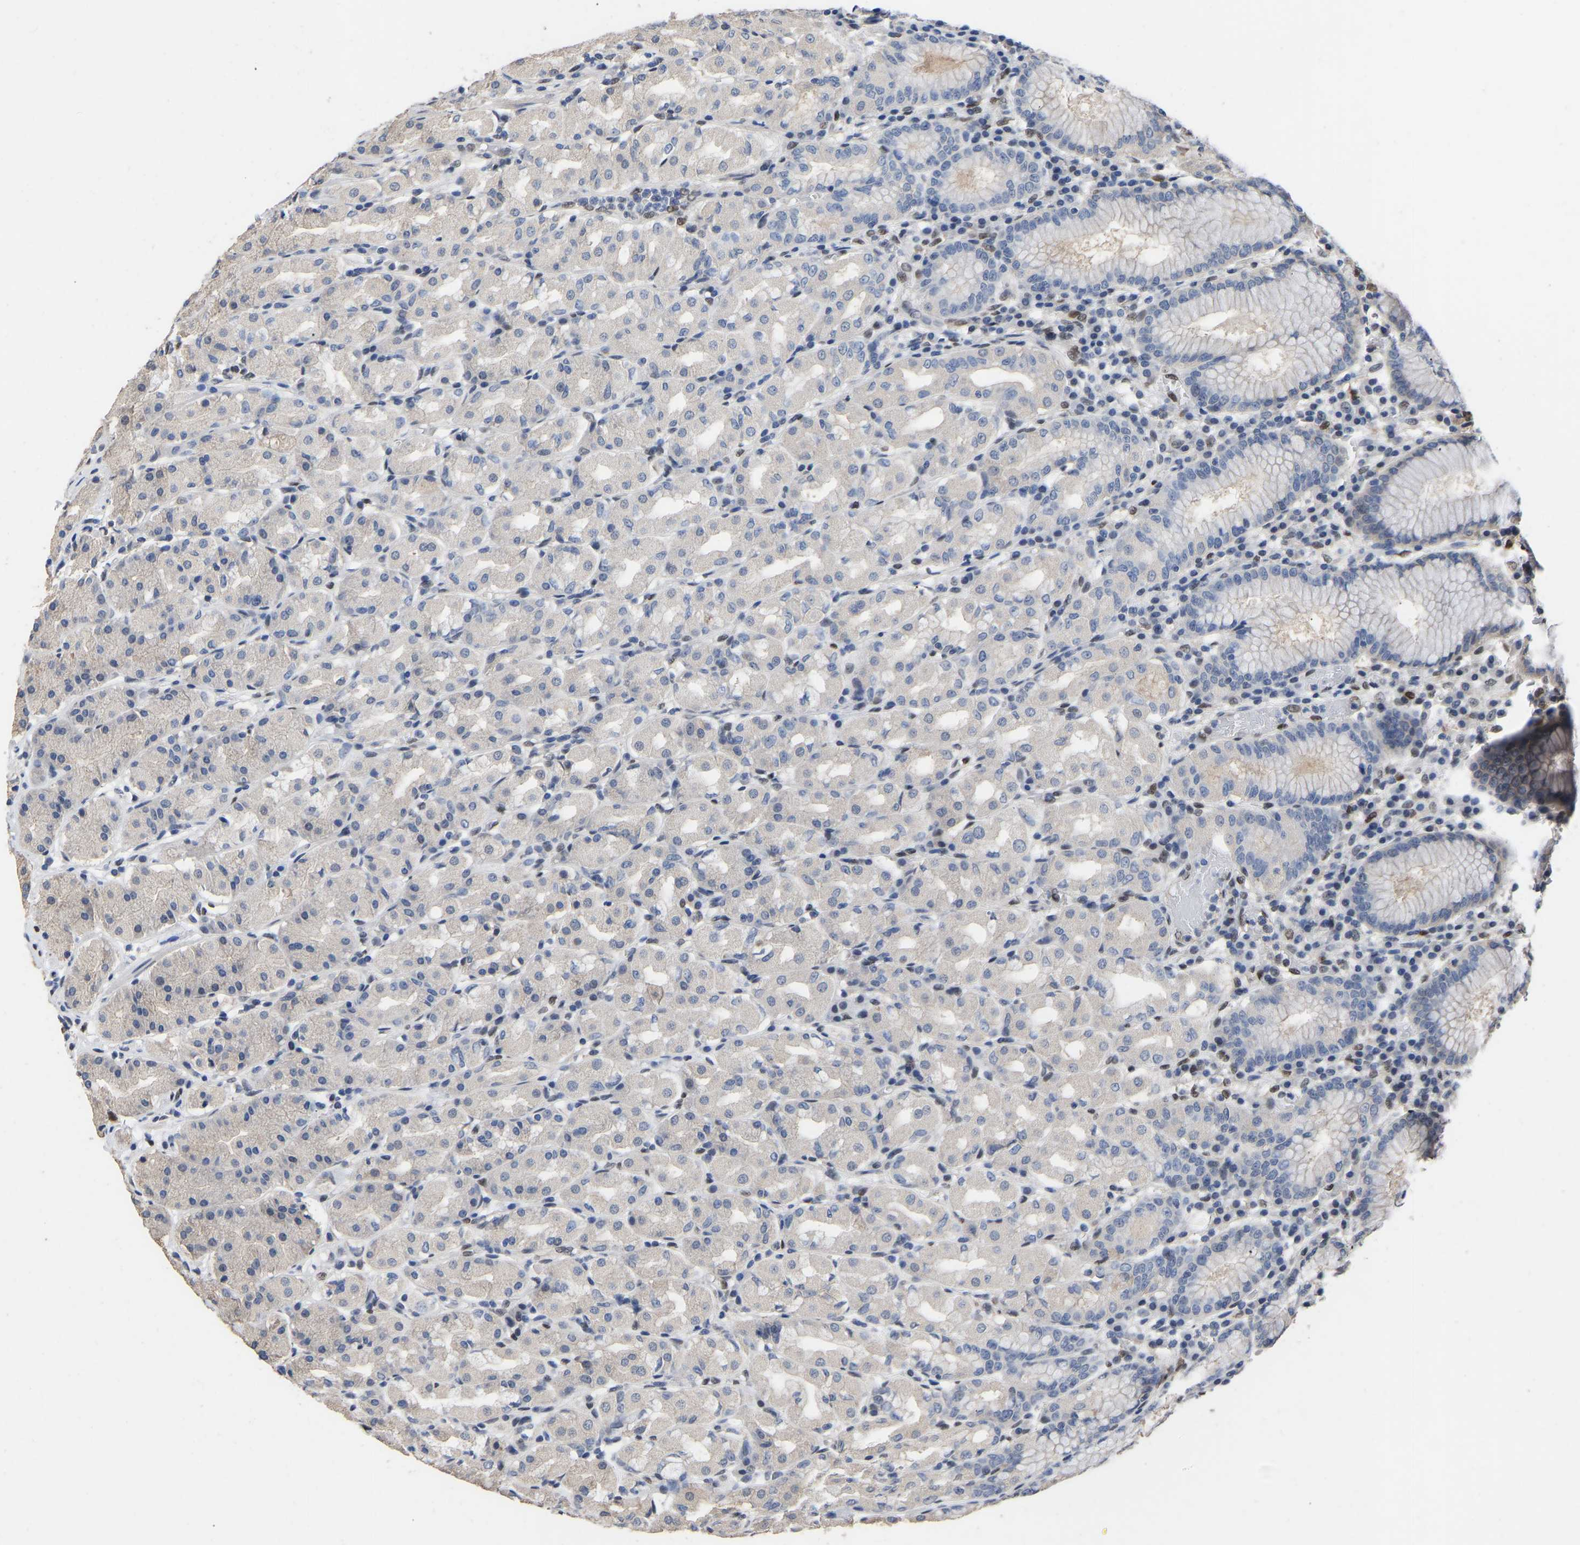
{"staining": {"intensity": "weak", "quantity": "25%-75%", "location": "cytoplasmic/membranous"}, "tissue": "stomach", "cell_type": "Glandular cells", "image_type": "normal", "snomed": [{"axis": "morphology", "description": "Normal tissue, NOS"}, {"axis": "topography", "description": "Stomach"}, {"axis": "topography", "description": "Stomach, lower"}], "caption": "Immunohistochemistry (IHC) of unremarkable human stomach exhibits low levels of weak cytoplasmic/membranous positivity in about 25%-75% of glandular cells. (IHC, brightfield microscopy, high magnification).", "gene": "QKI", "patient": {"sex": "female", "age": 56}}